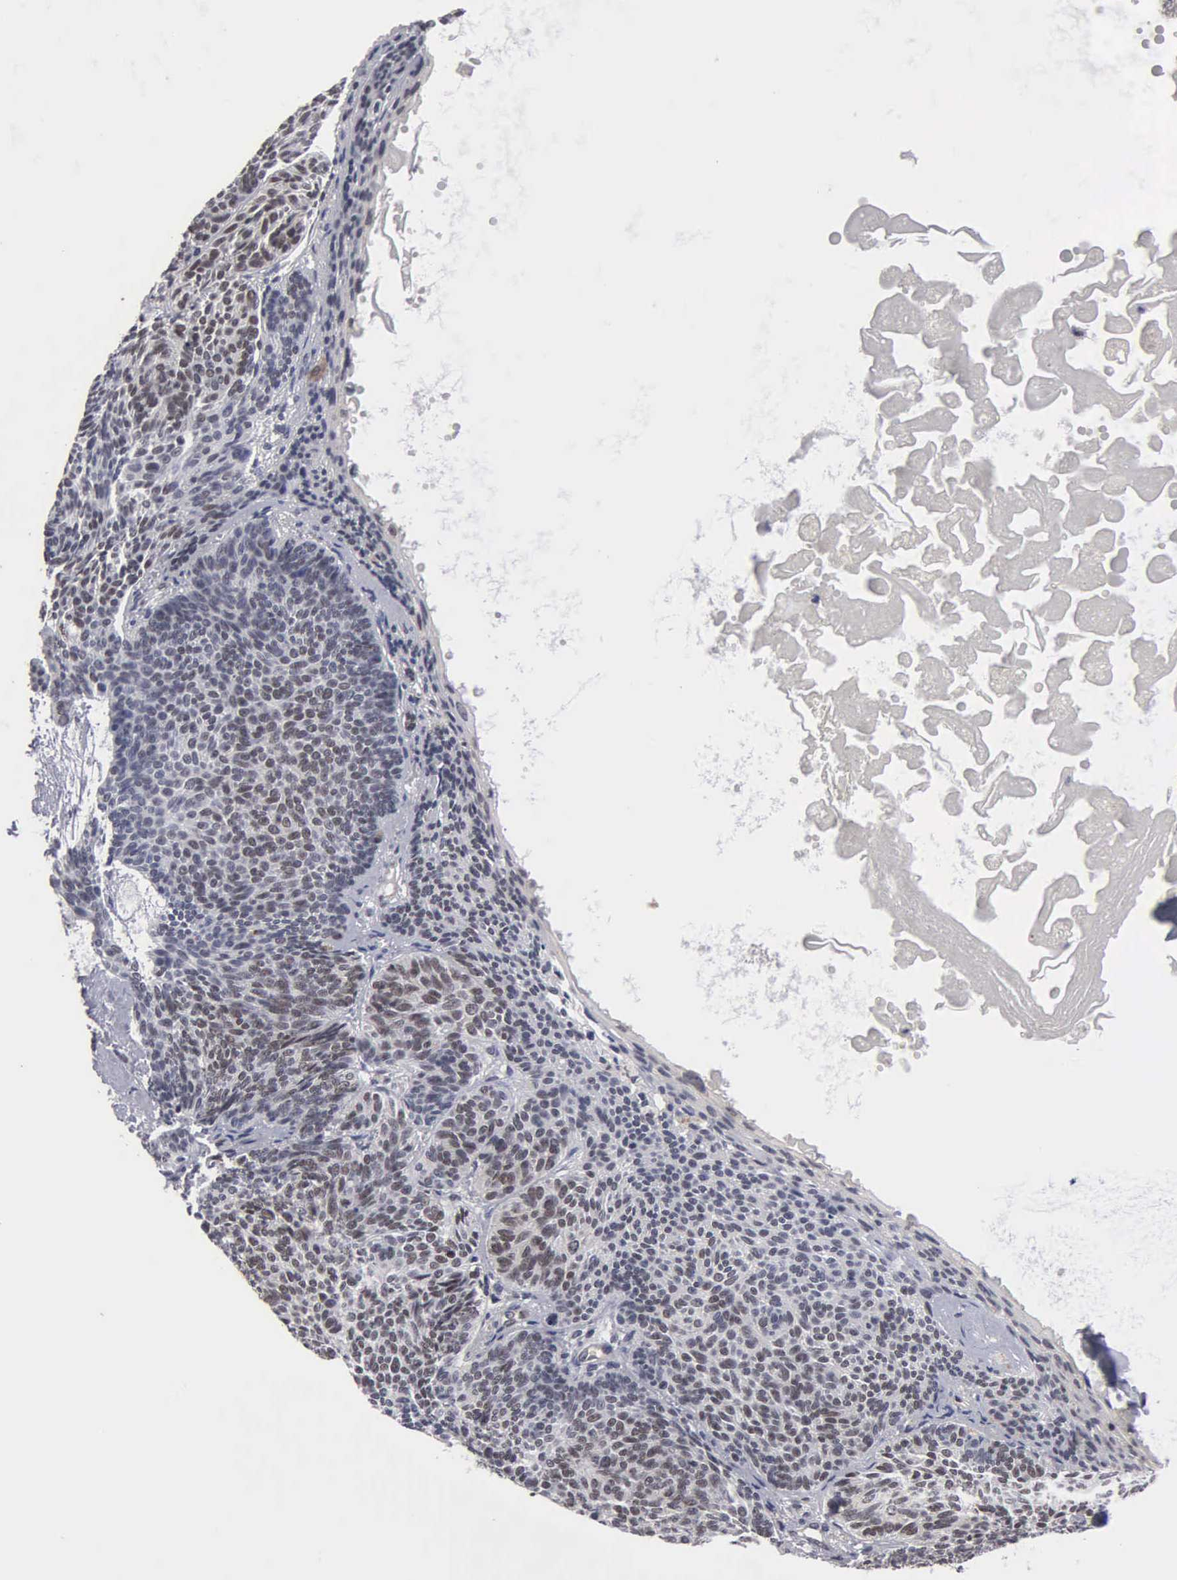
{"staining": {"intensity": "weak", "quantity": ">75%", "location": "nuclear"}, "tissue": "skin cancer", "cell_type": "Tumor cells", "image_type": "cancer", "snomed": [{"axis": "morphology", "description": "Basal cell carcinoma"}, {"axis": "topography", "description": "Skin"}], "caption": "High-magnification brightfield microscopy of skin cancer (basal cell carcinoma) stained with DAB (brown) and counterstained with hematoxylin (blue). tumor cells exhibit weak nuclear staining is seen in about>75% of cells. (brown staining indicates protein expression, while blue staining denotes nuclei).", "gene": "ZBTB33", "patient": {"sex": "male", "age": 84}}